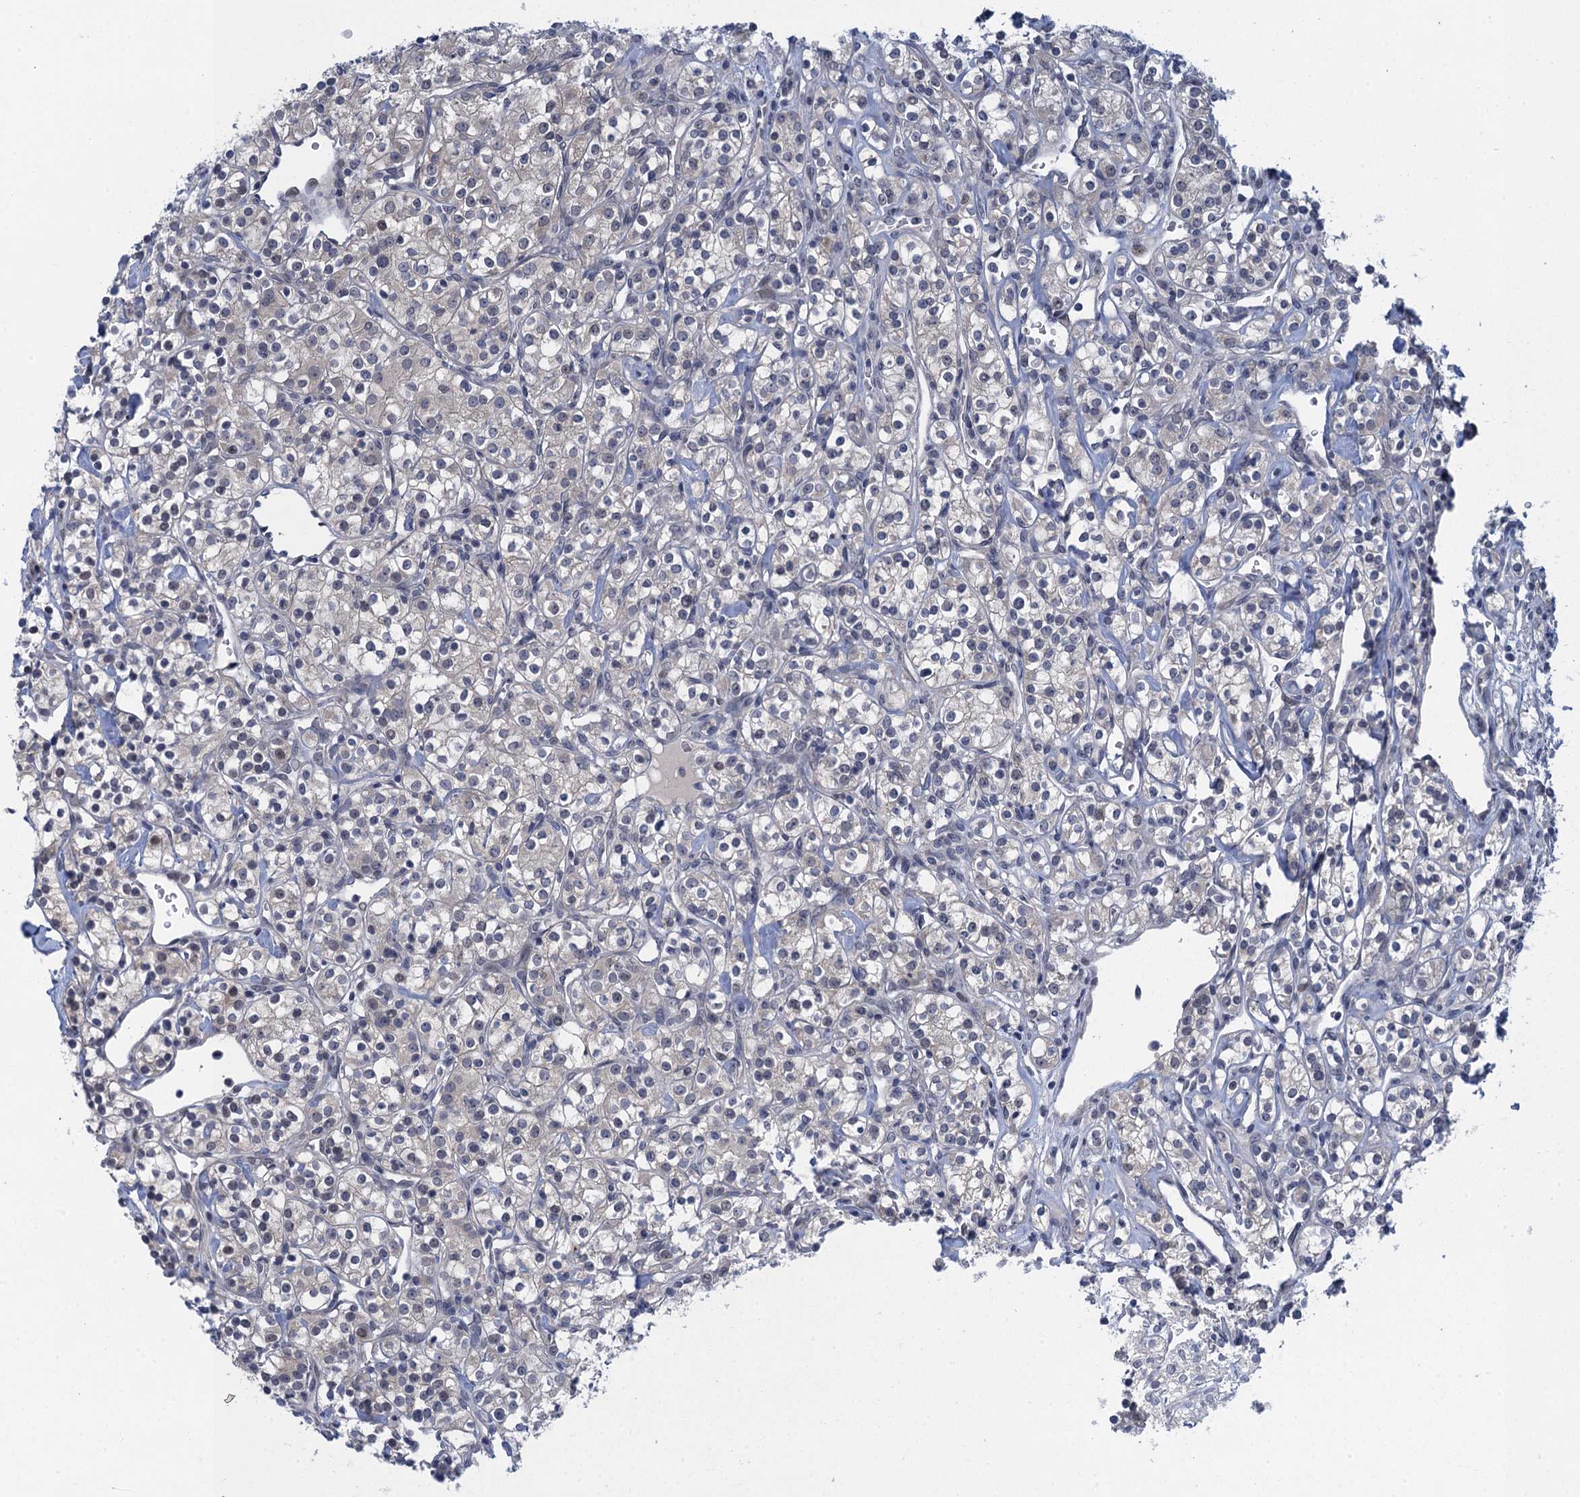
{"staining": {"intensity": "negative", "quantity": "none", "location": "none"}, "tissue": "renal cancer", "cell_type": "Tumor cells", "image_type": "cancer", "snomed": [{"axis": "morphology", "description": "Adenocarcinoma, NOS"}, {"axis": "topography", "description": "Kidney"}], "caption": "Immunohistochemistry (IHC) micrograph of human renal cancer stained for a protein (brown), which shows no positivity in tumor cells.", "gene": "MRFAP1", "patient": {"sex": "male", "age": 77}}